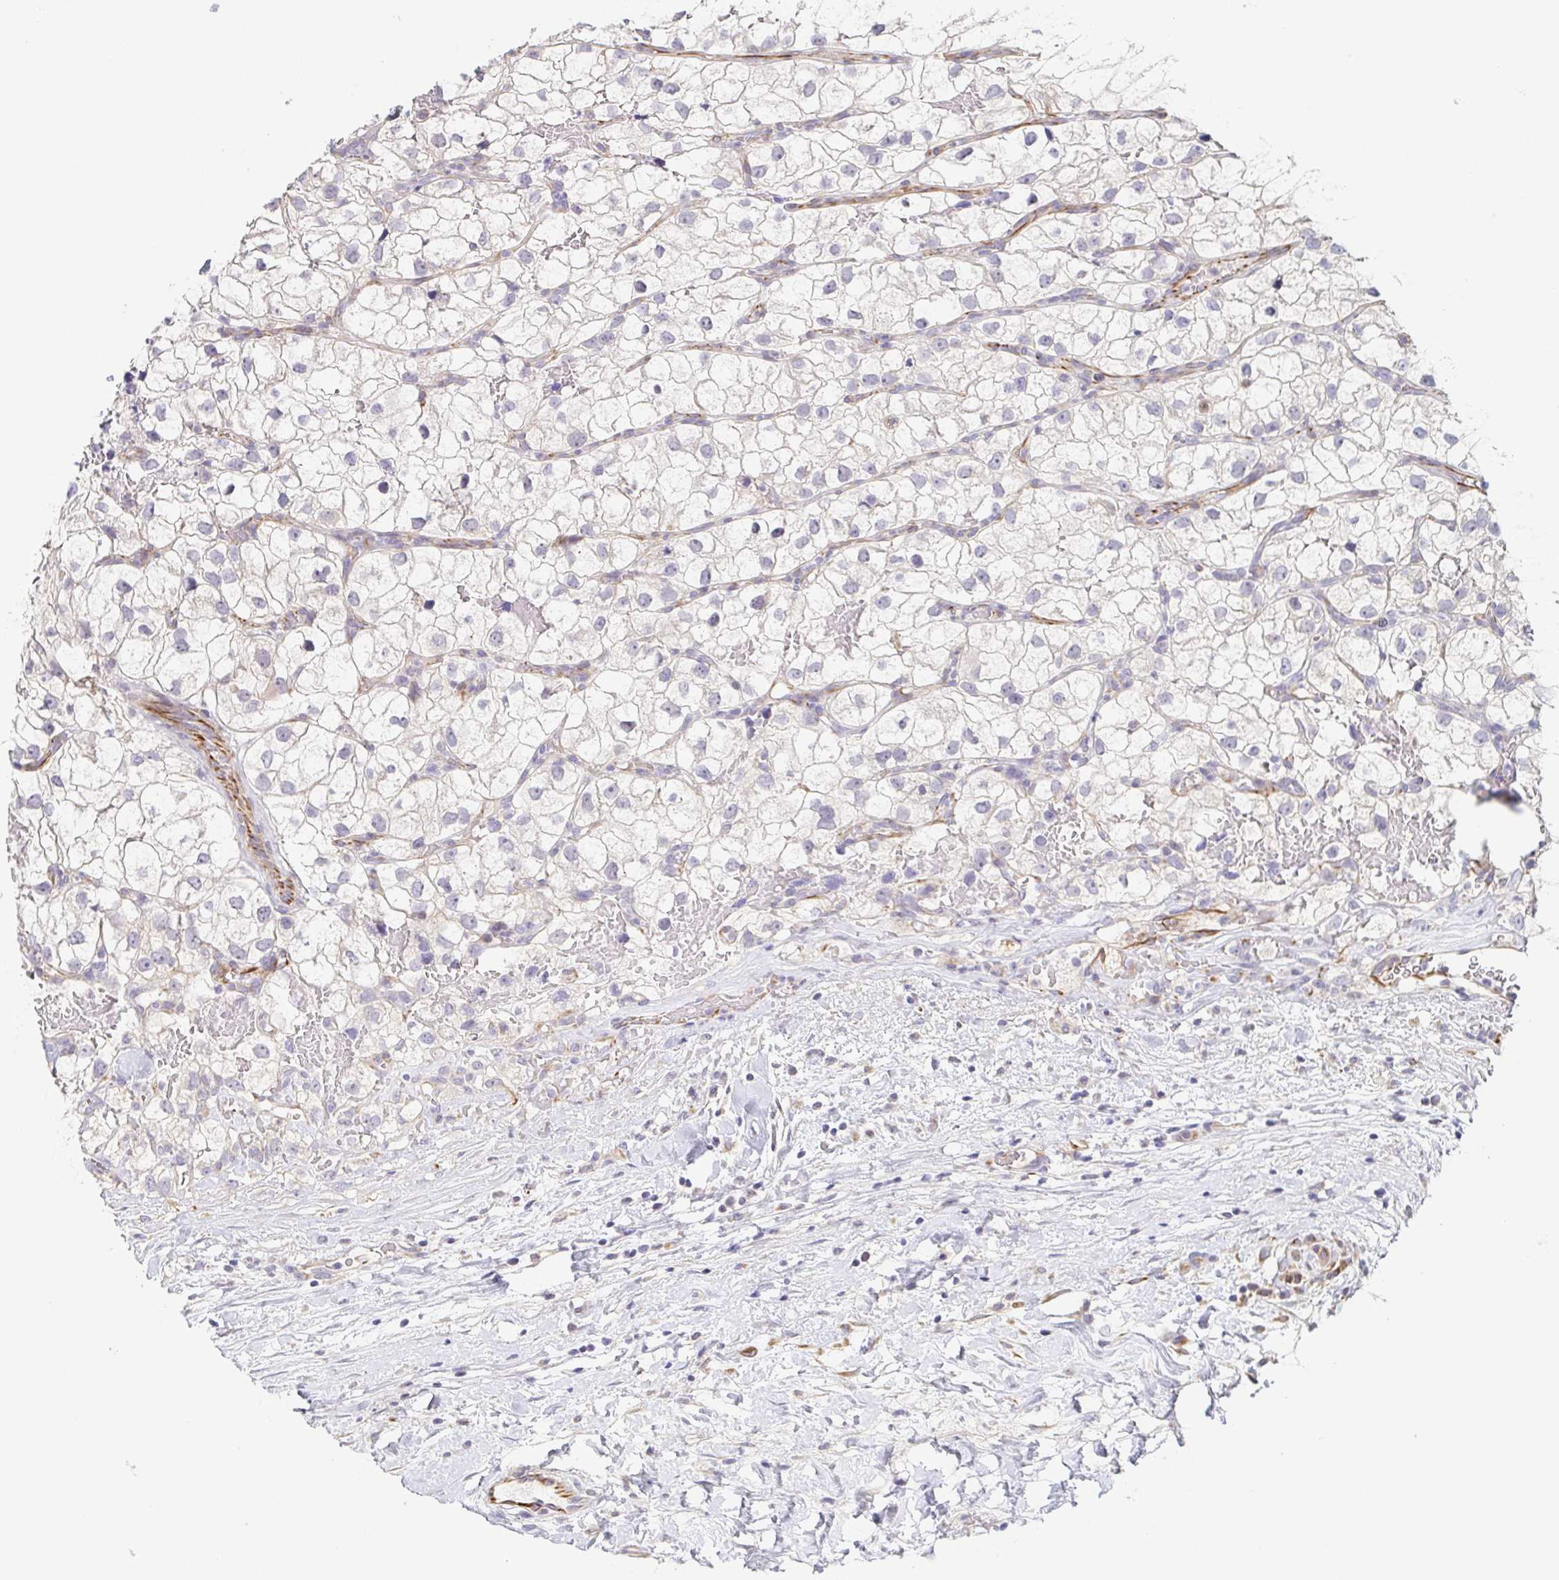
{"staining": {"intensity": "negative", "quantity": "none", "location": "none"}, "tissue": "renal cancer", "cell_type": "Tumor cells", "image_type": "cancer", "snomed": [{"axis": "morphology", "description": "Adenocarcinoma, NOS"}, {"axis": "topography", "description": "Kidney"}], "caption": "This is an immunohistochemistry (IHC) micrograph of renal adenocarcinoma. There is no positivity in tumor cells.", "gene": "COL17A1", "patient": {"sex": "male", "age": 59}}